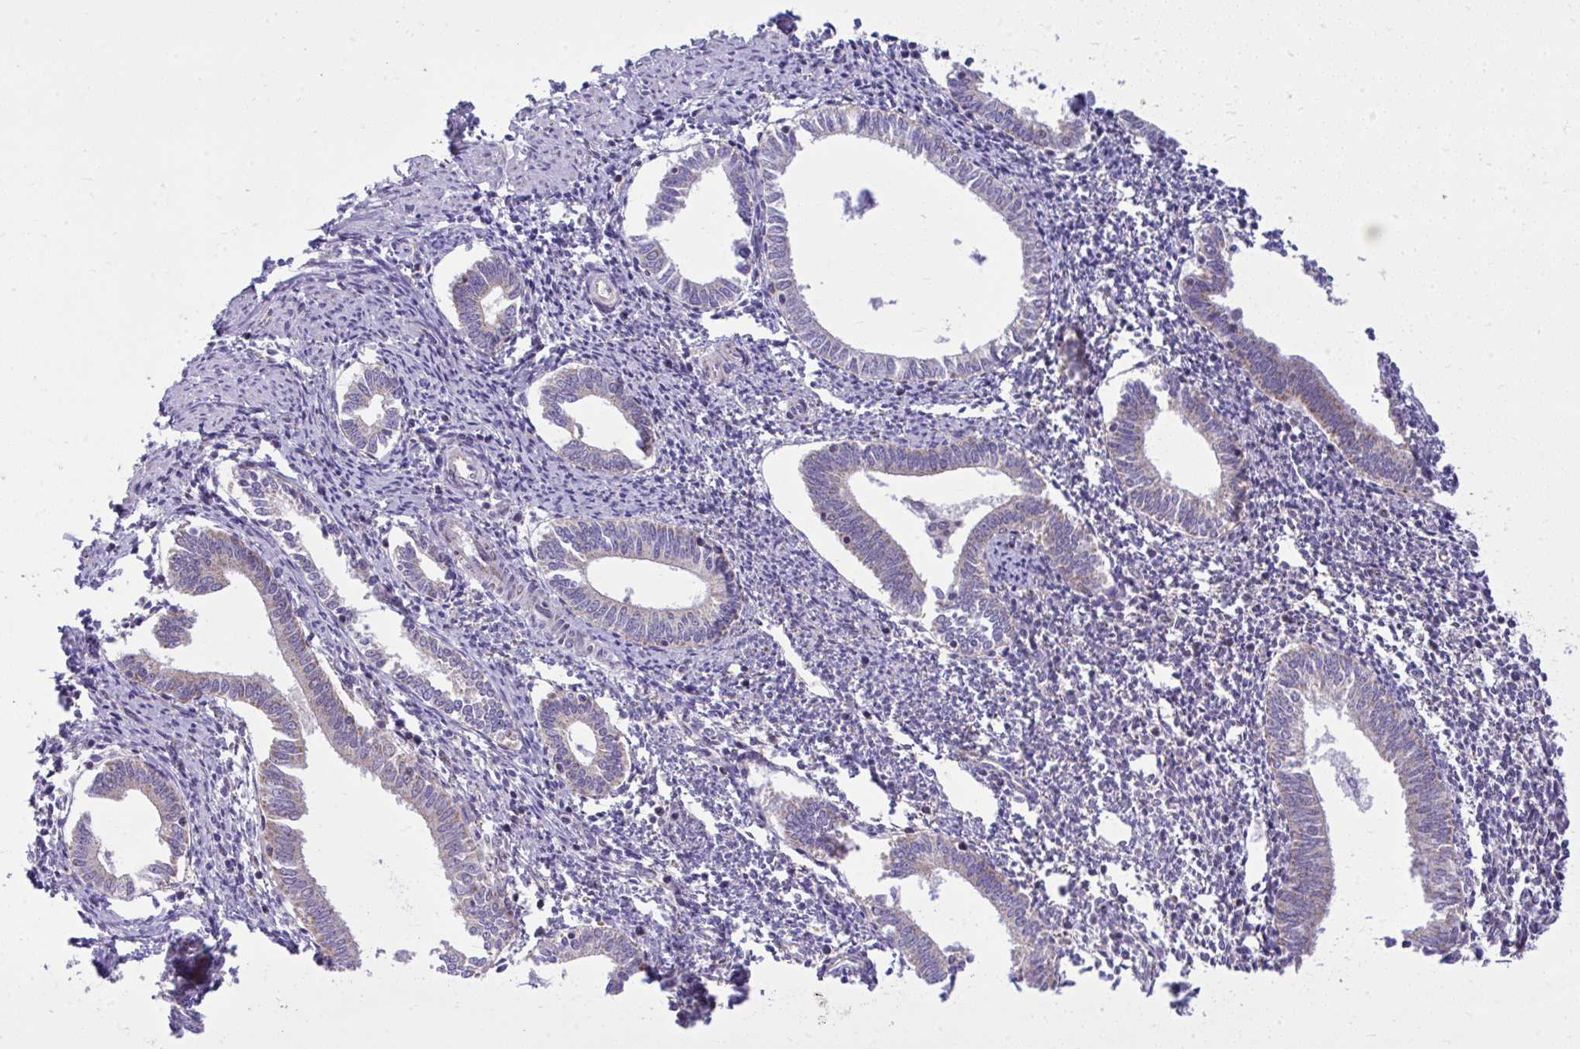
{"staining": {"intensity": "negative", "quantity": "none", "location": "none"}, "tissue": "endometrium", "cell_type": "Cells in endometrial stroma", "image_type": "normal", "snomed": [{"axis": "morphology", "description": "Normal tissue, NOS"}, {"axis": "topography", "description": "Endometrium"}], "caption": "Immunohistochemistry (IHC) photomicrograph of benign endometrium stained for a protein (brown), which displays no expression in cells in endometrial stroma.", "gene": "GPRIN3", "patient": {"sex": "female", "age": 41}}